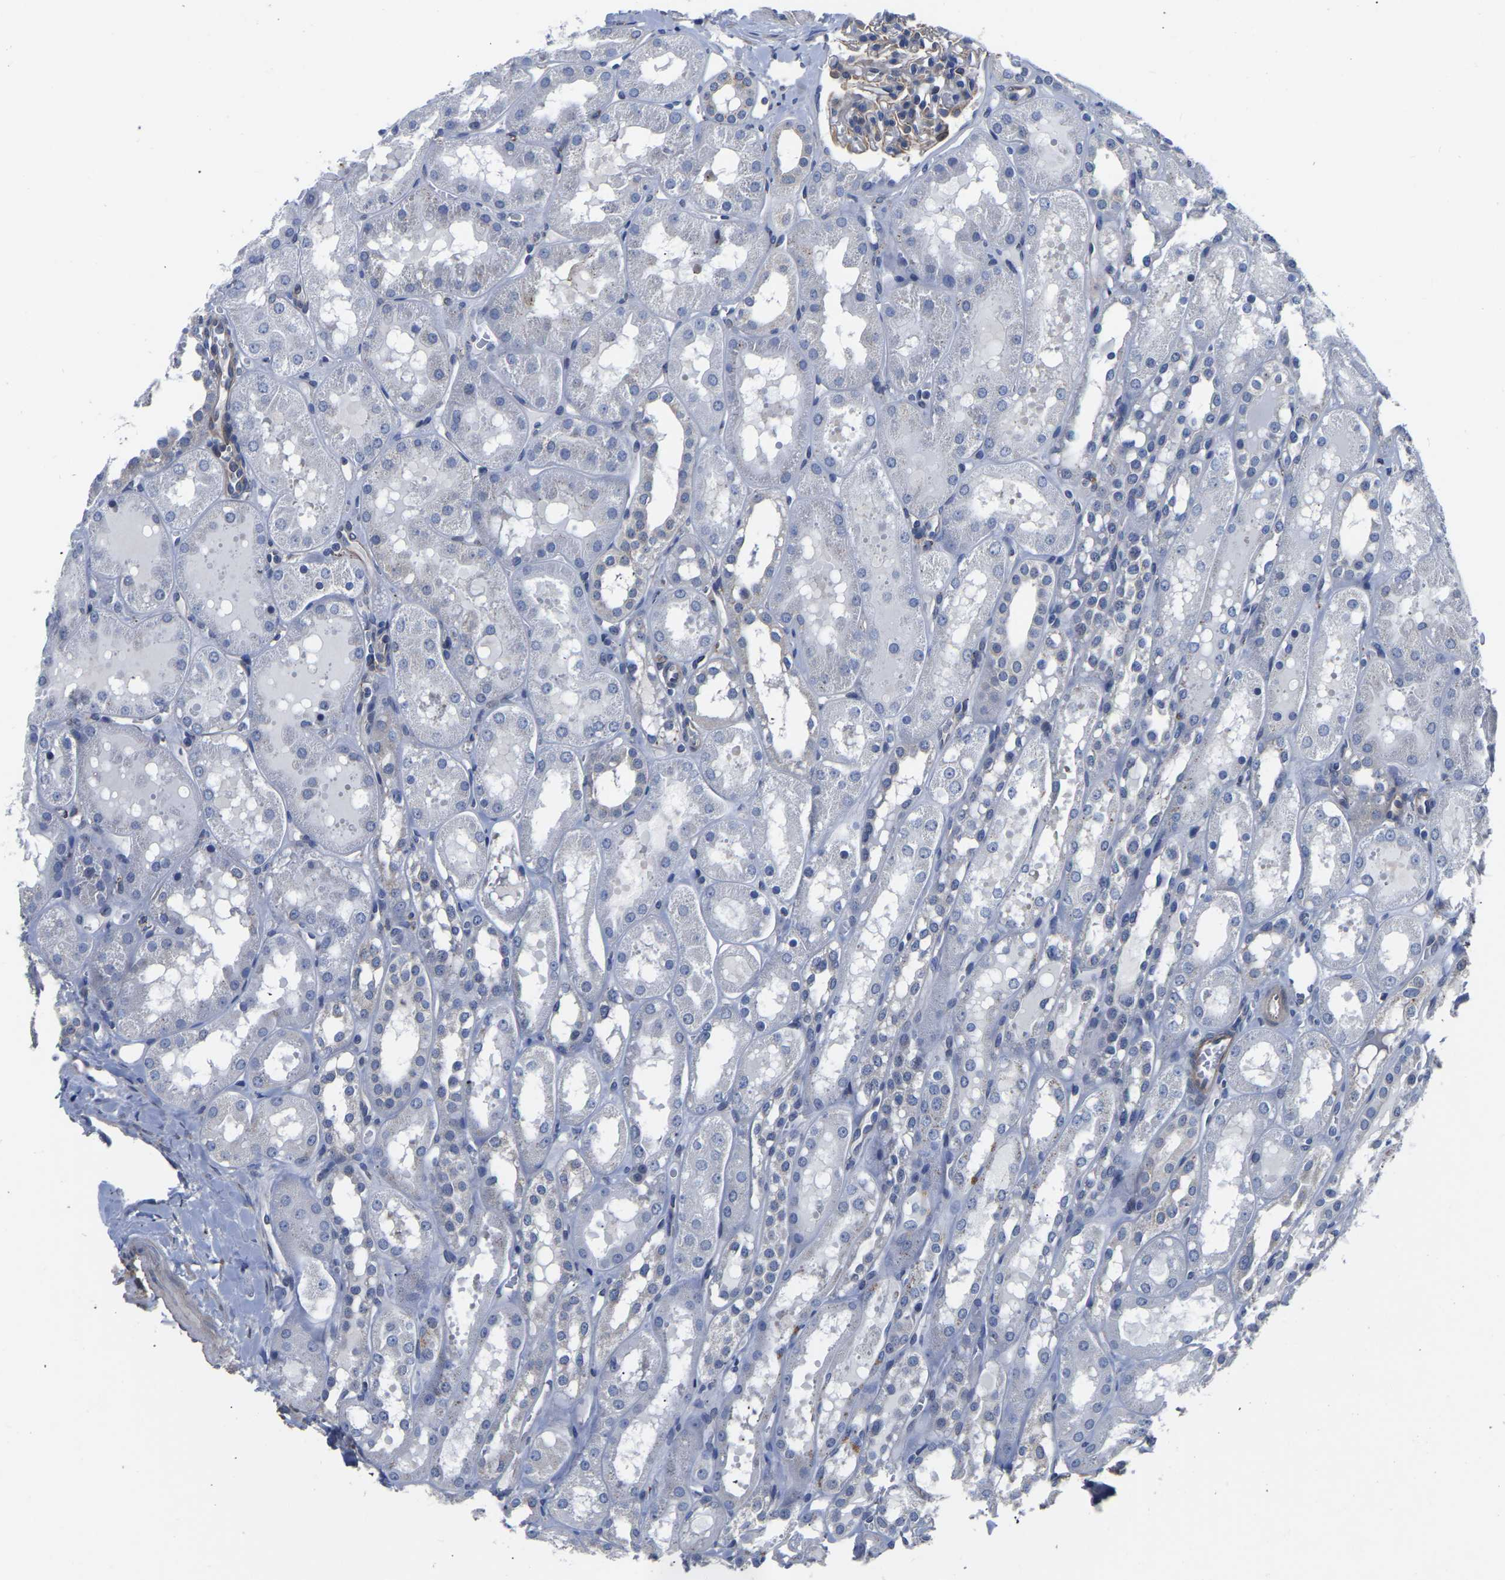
{"staining": {"intensity": "weak", "quantity": "25%-75%", "location": "cytoplasmic/membranous"}, "tissue": "kidney", "cell_type": "Cells in glomeruli", "image_type": "normal", "snomed": [{"axis": "morphology", "description": "Normal tissue, NOS"}, {"axis": "topography", "description": "Kidney"}, {"axis": "topography", "description": "Urinary bladder"}], "caption": "Cells in glomeruli exhibit low levels of weak cytoplasmic/membranous staining in approximately 25%-75% of cells in unremarkable kidney. The protein of interest is stained brown, and the nuclei are stained in blue (DAB (3,3'-diaminobenzidine) IHC with brightfield microscopy, high magnification).", "gene": "PDLIM7", "patient": {"sex": "male", "age": 16}}